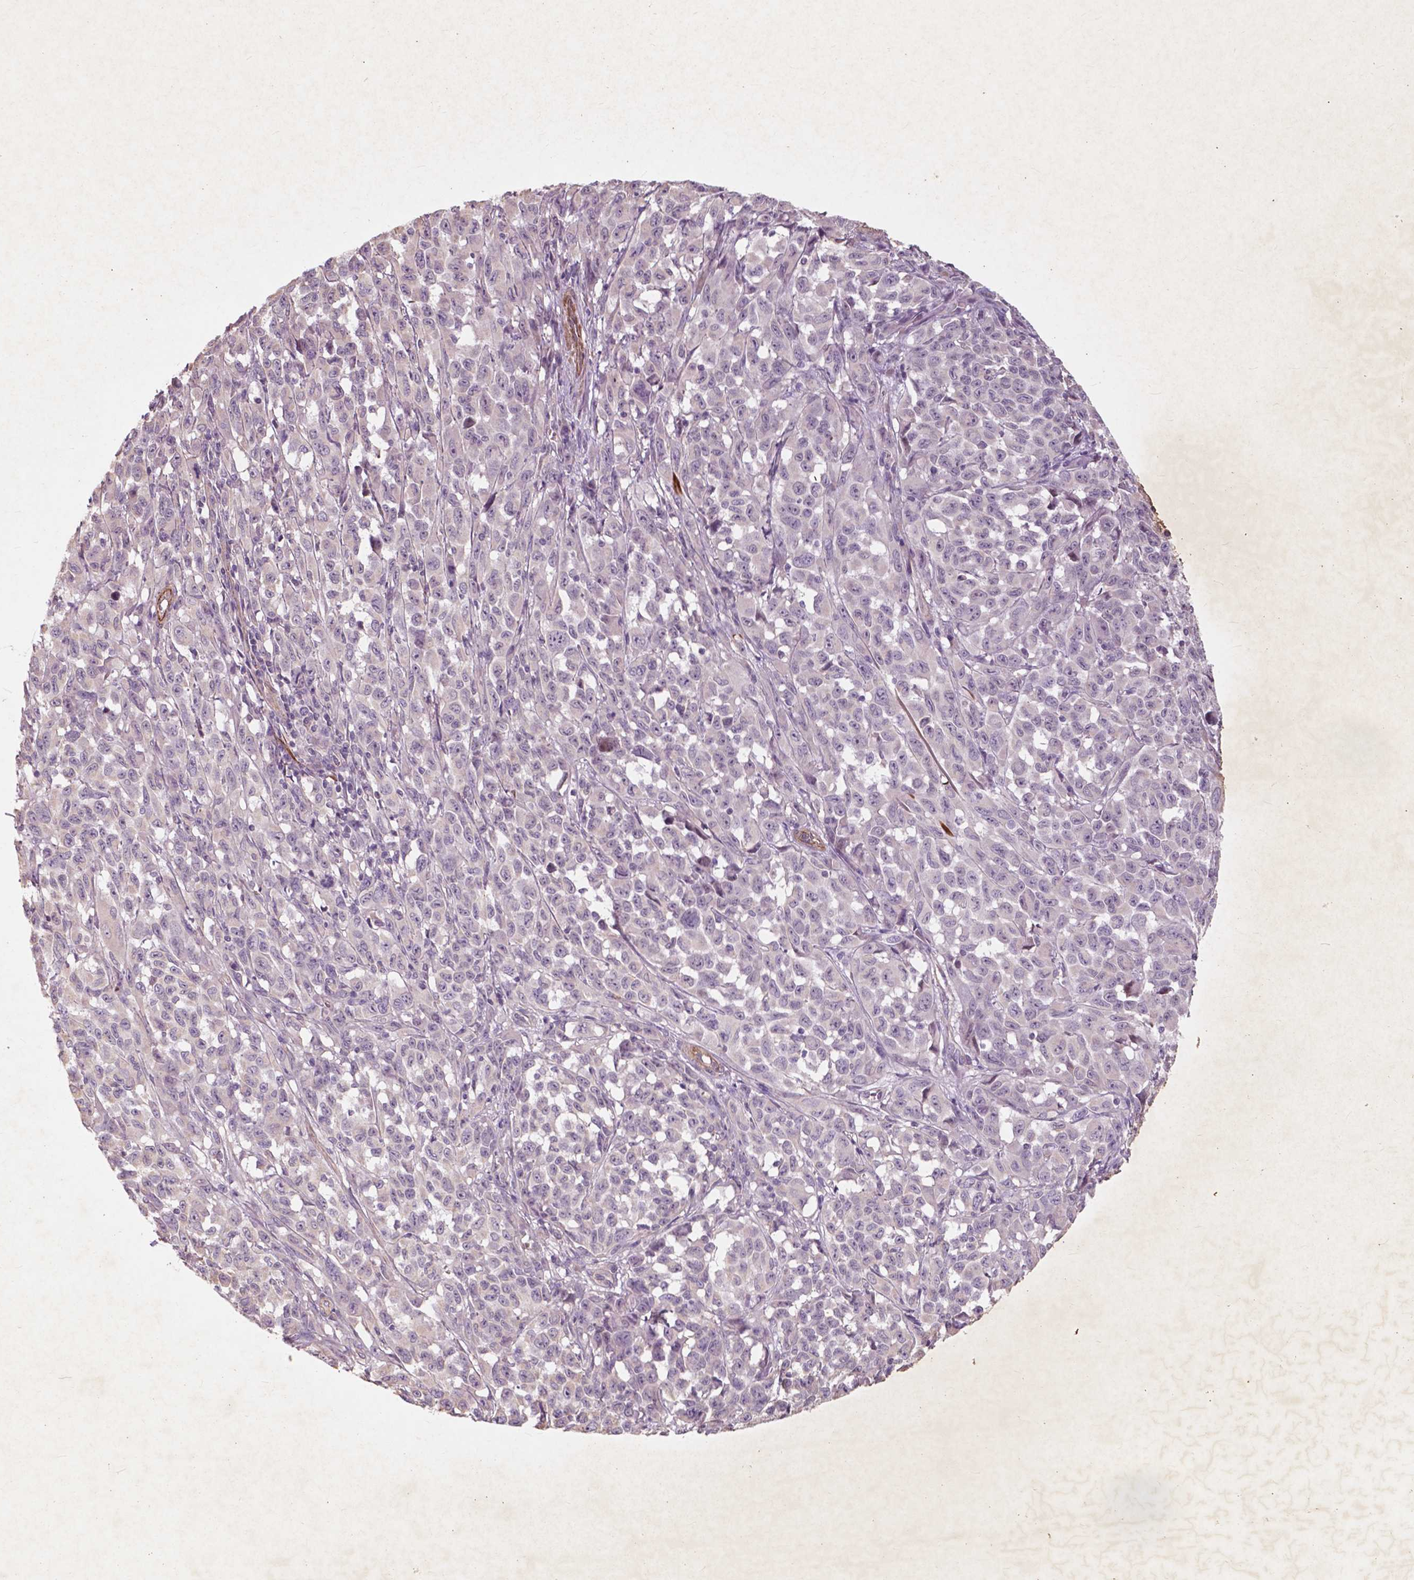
{"staining": {"intensity": "negative", "quantity": "none", "location": "none"}, "tissue": "melanoma", "cell_type": "Tumor cells", "image_type": "cancer", "snomed": [{"axis": "morphology", "description": "Malignant melanoma, NOS"}, {"axis": "topography", "description": "Vulva, labia, clitoris and Bartholin´s gland, NO"}], "caption": "There is no significant positivity in tumor cells of malignant melanoma. Nuclei are stained in blue.", "gene": "RFPL4B", "patient": {"sex": "female", "age": 75}}